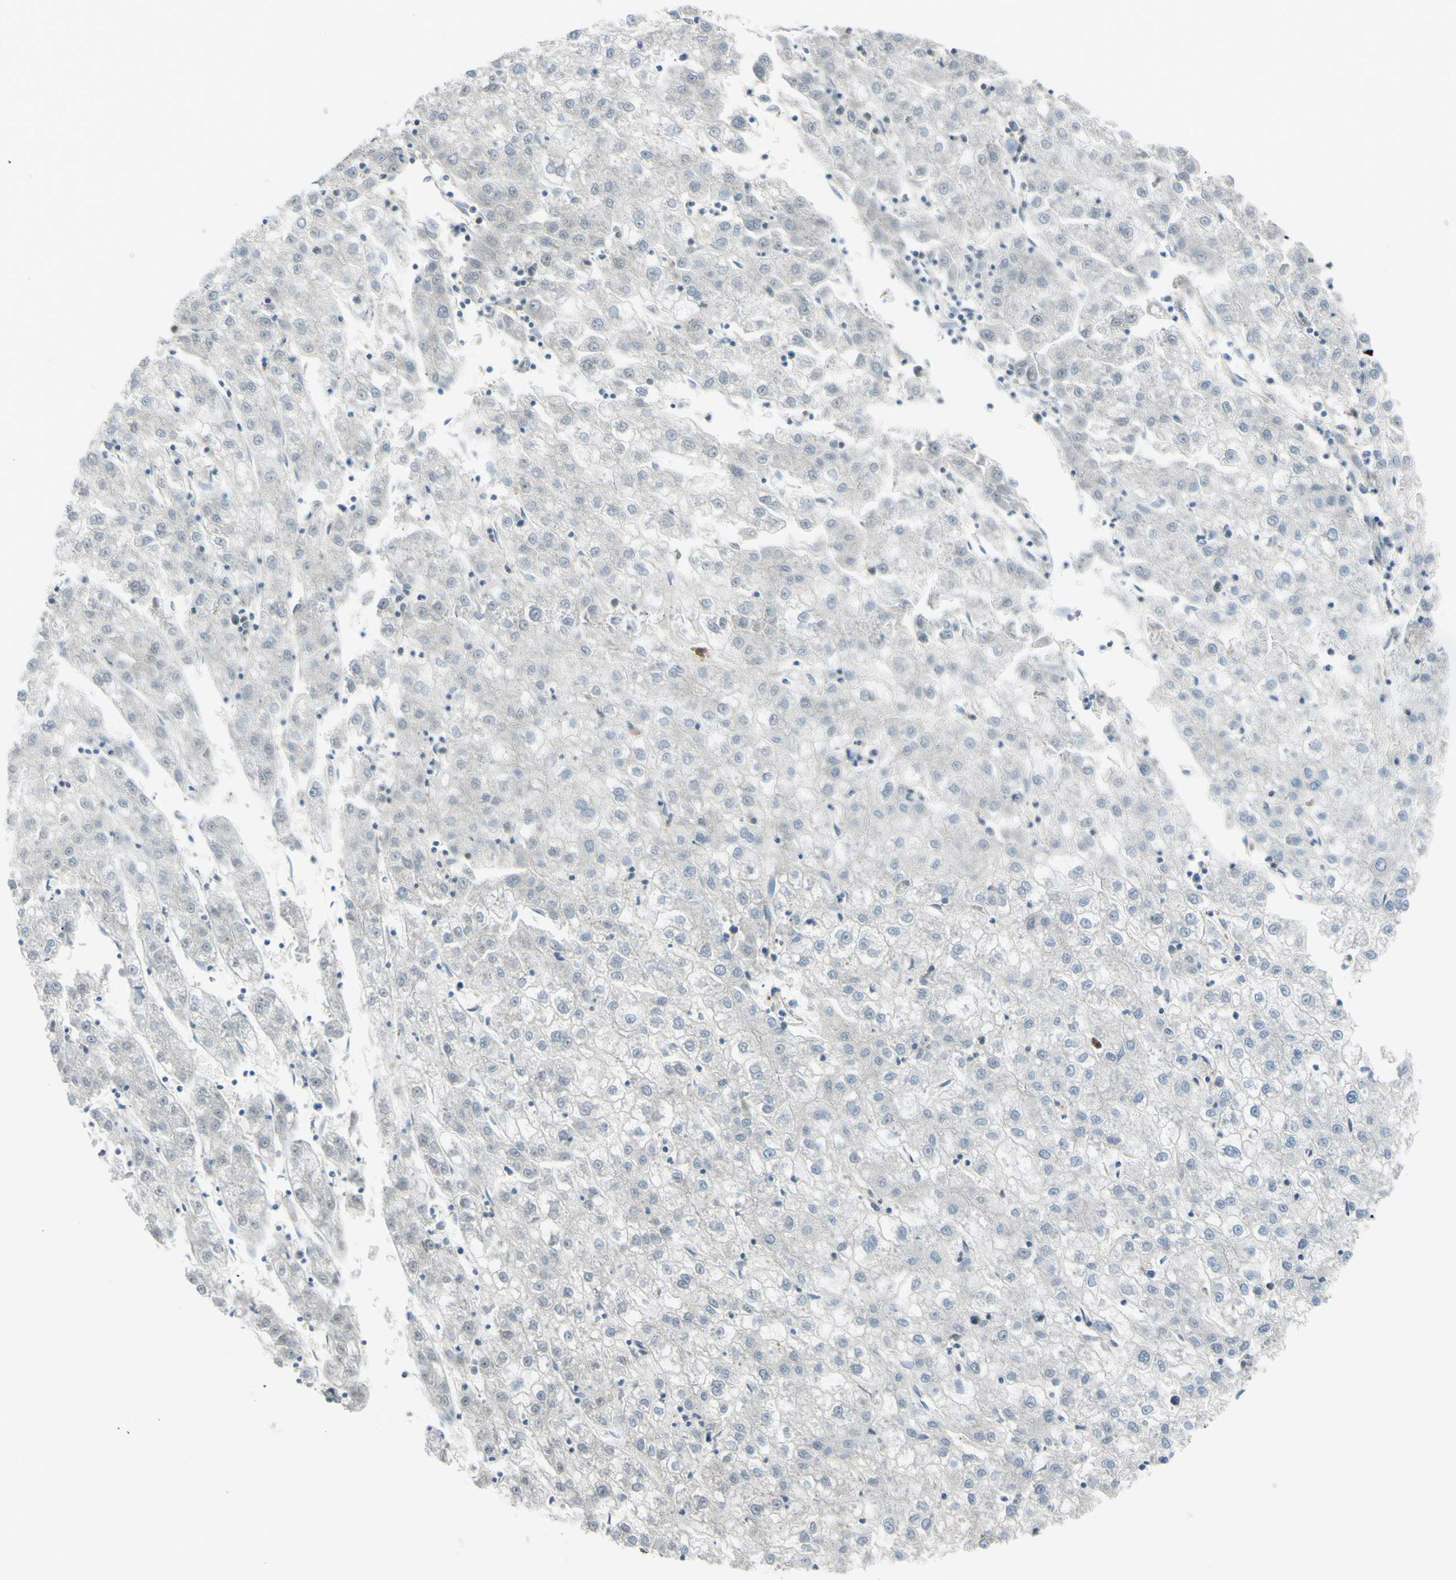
{"staining": {"intensity": "negative", "quantity": "none", "location": "none"}, "tissue": "liver cancer", "cell_type": "Tumor cells", "image_type": "cancer", "snomed": [{"axis": "morphology", "description": "Carcinoma, Hepatocellular, NOS"}, {"axis": "topography", "description": "Liver"}], "caption": "The histopathology image demonstrates no significant staining in tumor cells of liver cancer. Nuclei are stained in blue.", "gene": "YWHAQ", "patient": {"sex": "male", "age": 72}}